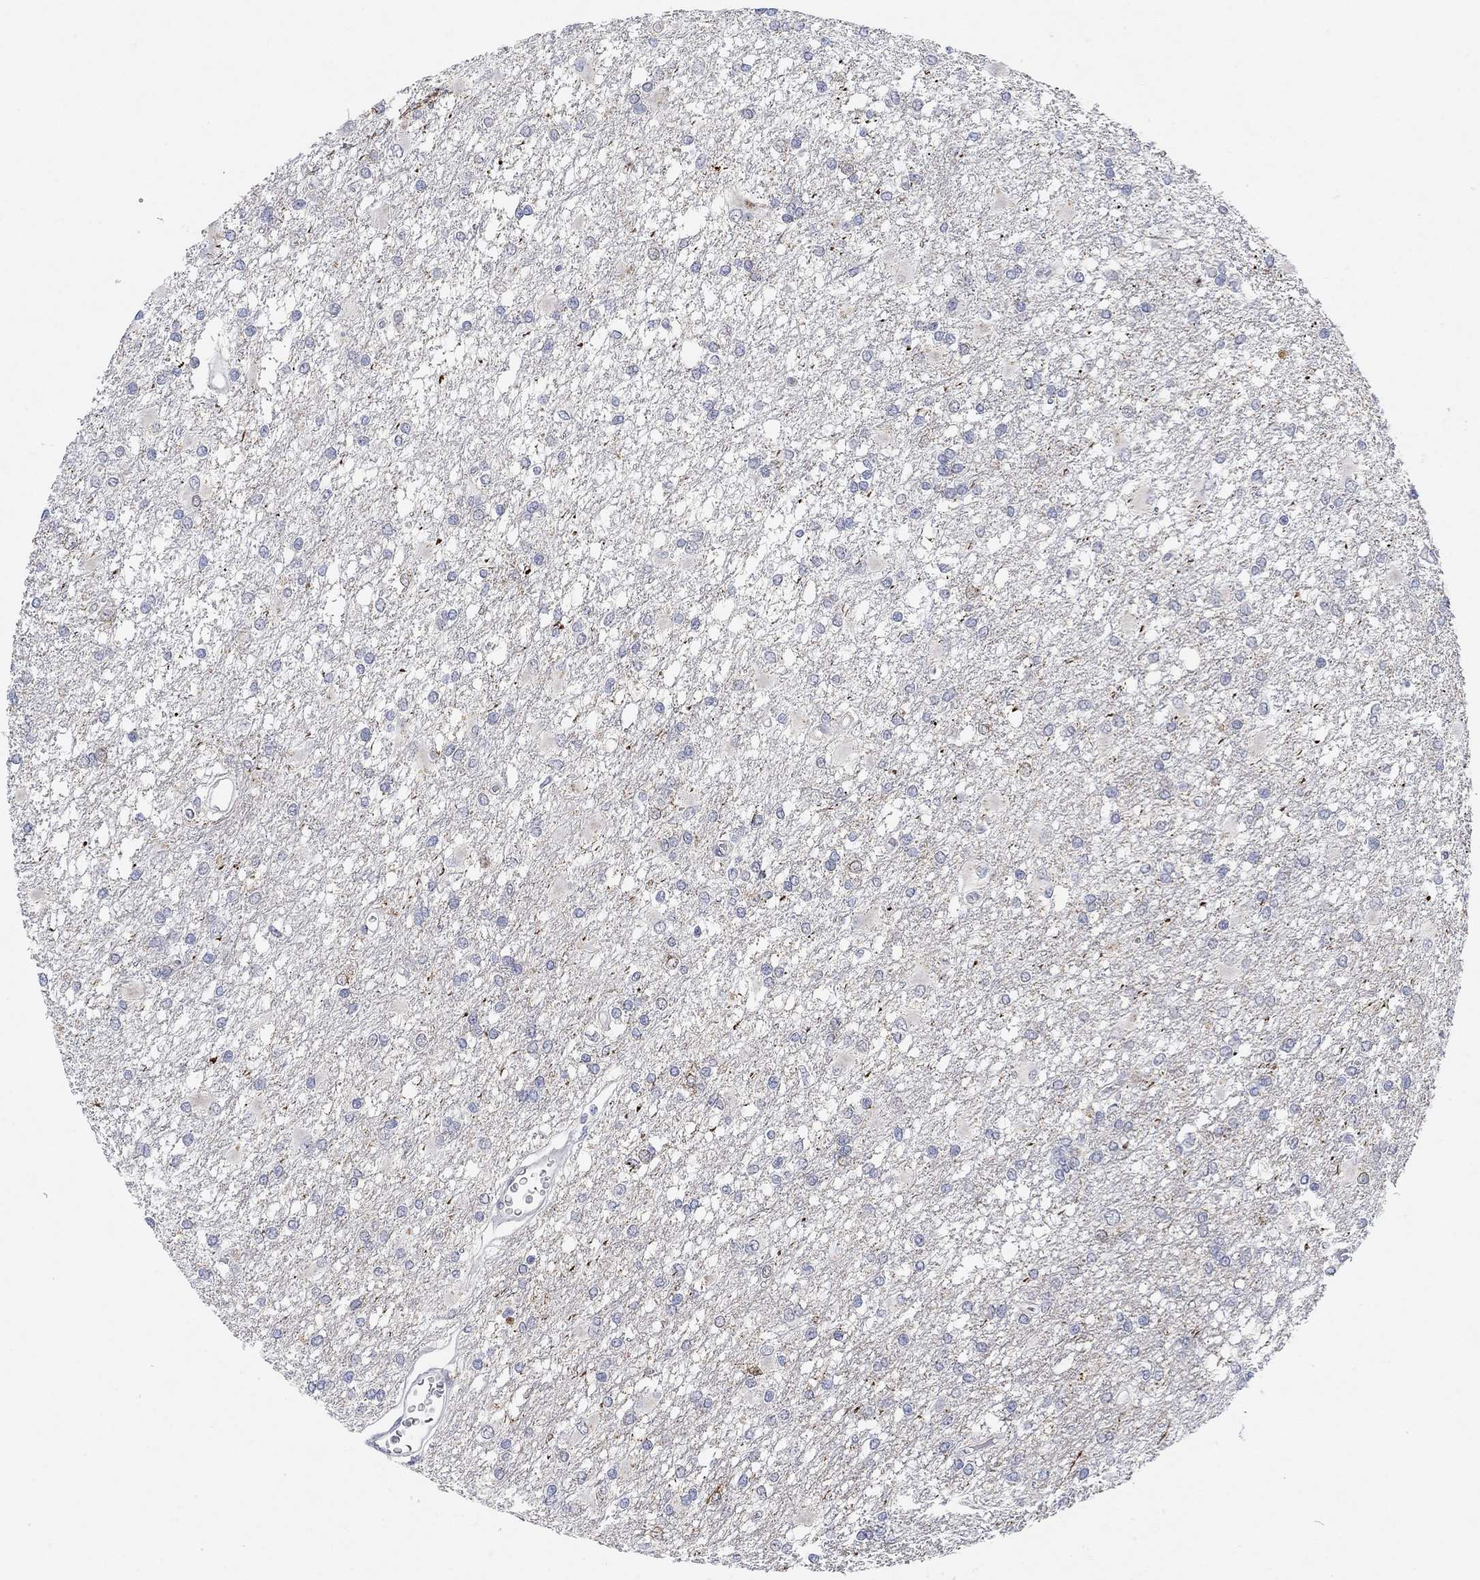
{"staining": {"intensity": "negative", "quantity": "none", "location": "none"}, "tissue": "glioma", "cell_type": "Tumor cells", "image_type": "cancer", "snomed": [{"axis": "morphology", "description": "Glioma, malignant, High grade"}, {"axis": "topography", "description": "Cerebral cortex"}], "caption": "This is an IHC image of glioma. There is no staining in tumor cells.", "gene": "VAT1L", "patient": {"sex": "male", "age": 79}}